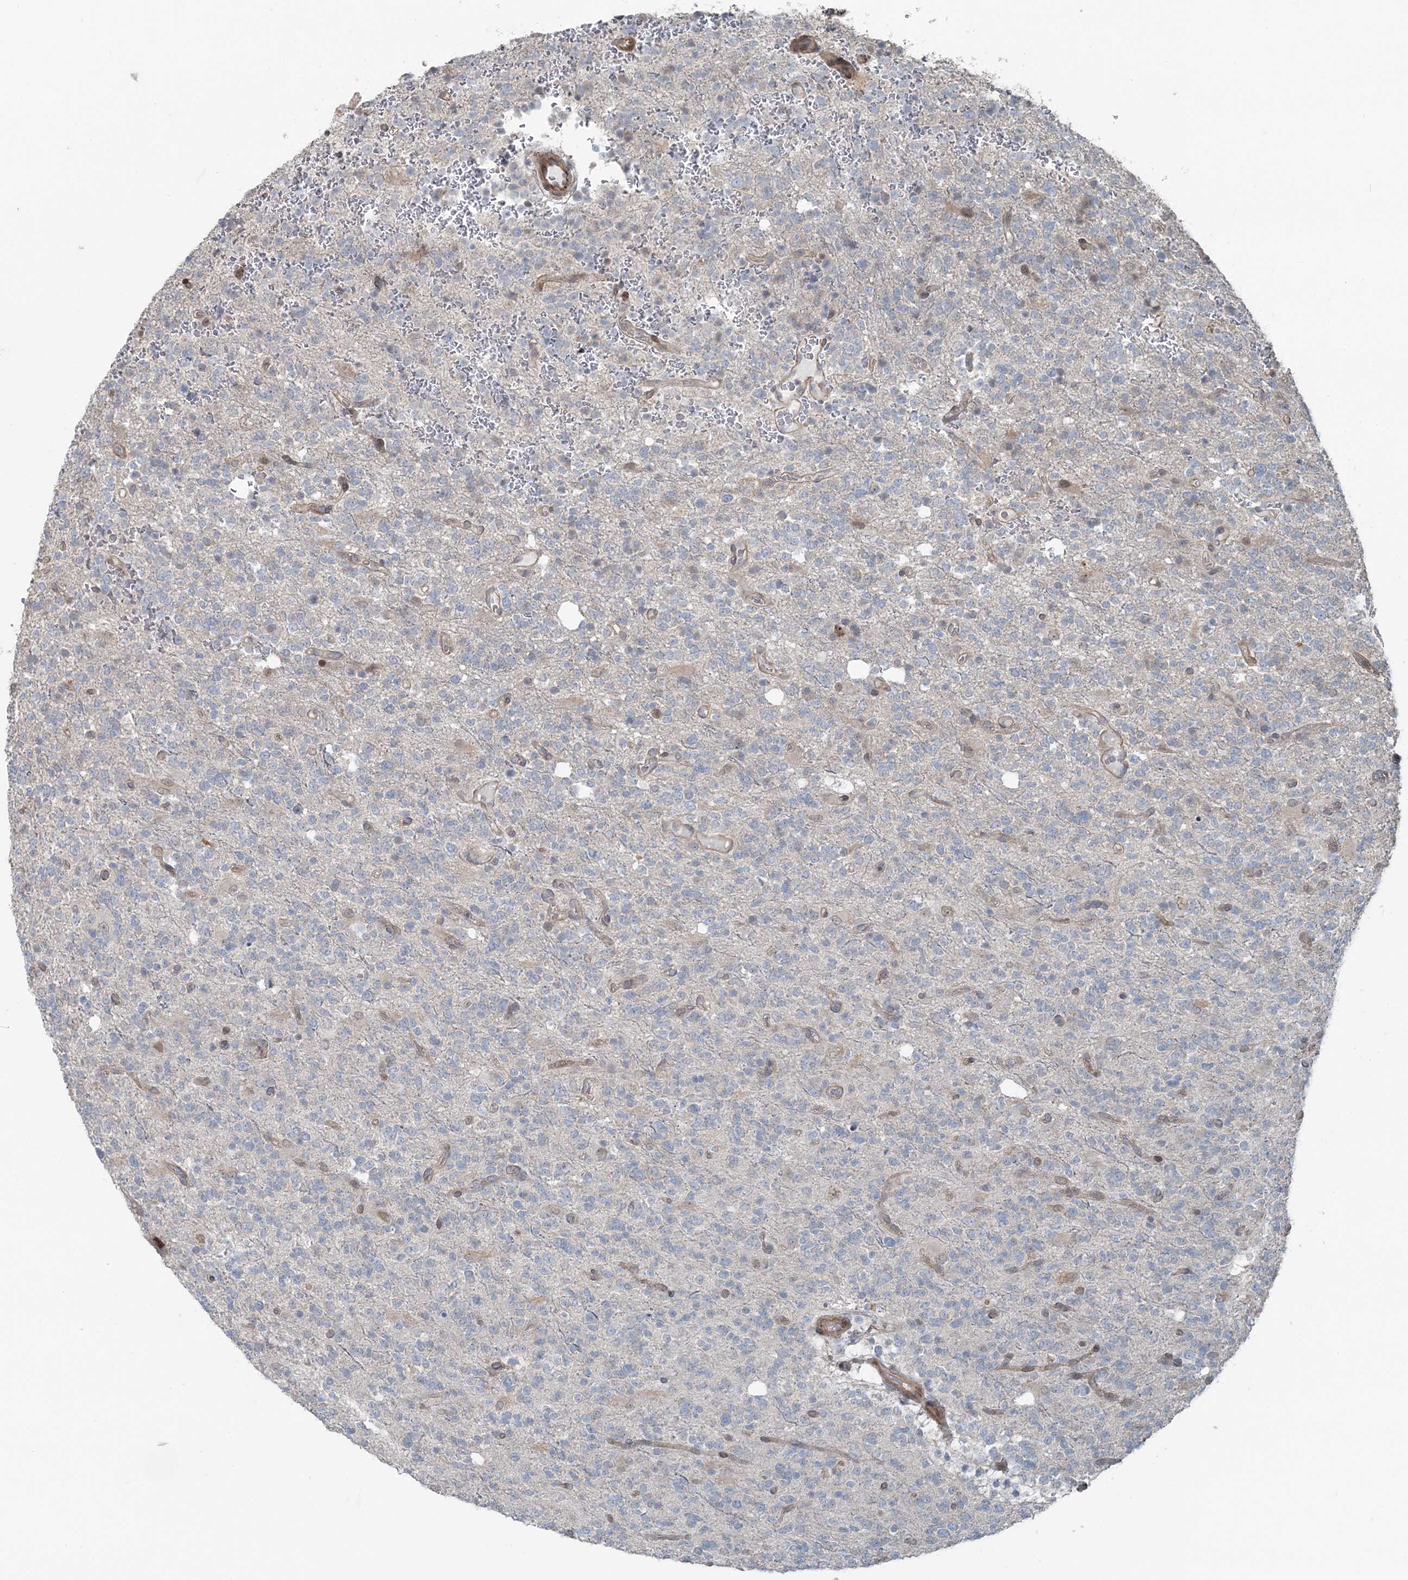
{"staining": {"intensity": "negative", "quantity": "none", "location": "none"}, "tissue": "glioma", "cell_type": "Tumor cells", "image_type": "cancer", "snomed": [{"axis": "morphology", "description": "Glioma, malignant, High grade"}, {"axis": "topography", "description": "Brain"}], "caption": "This is an immunohistochemistry (IHC) micrograph of human glioma. There is no staining in tumor cells.", "gene": "FBXL17", "patient": {"sex": "female", "age": 62}}